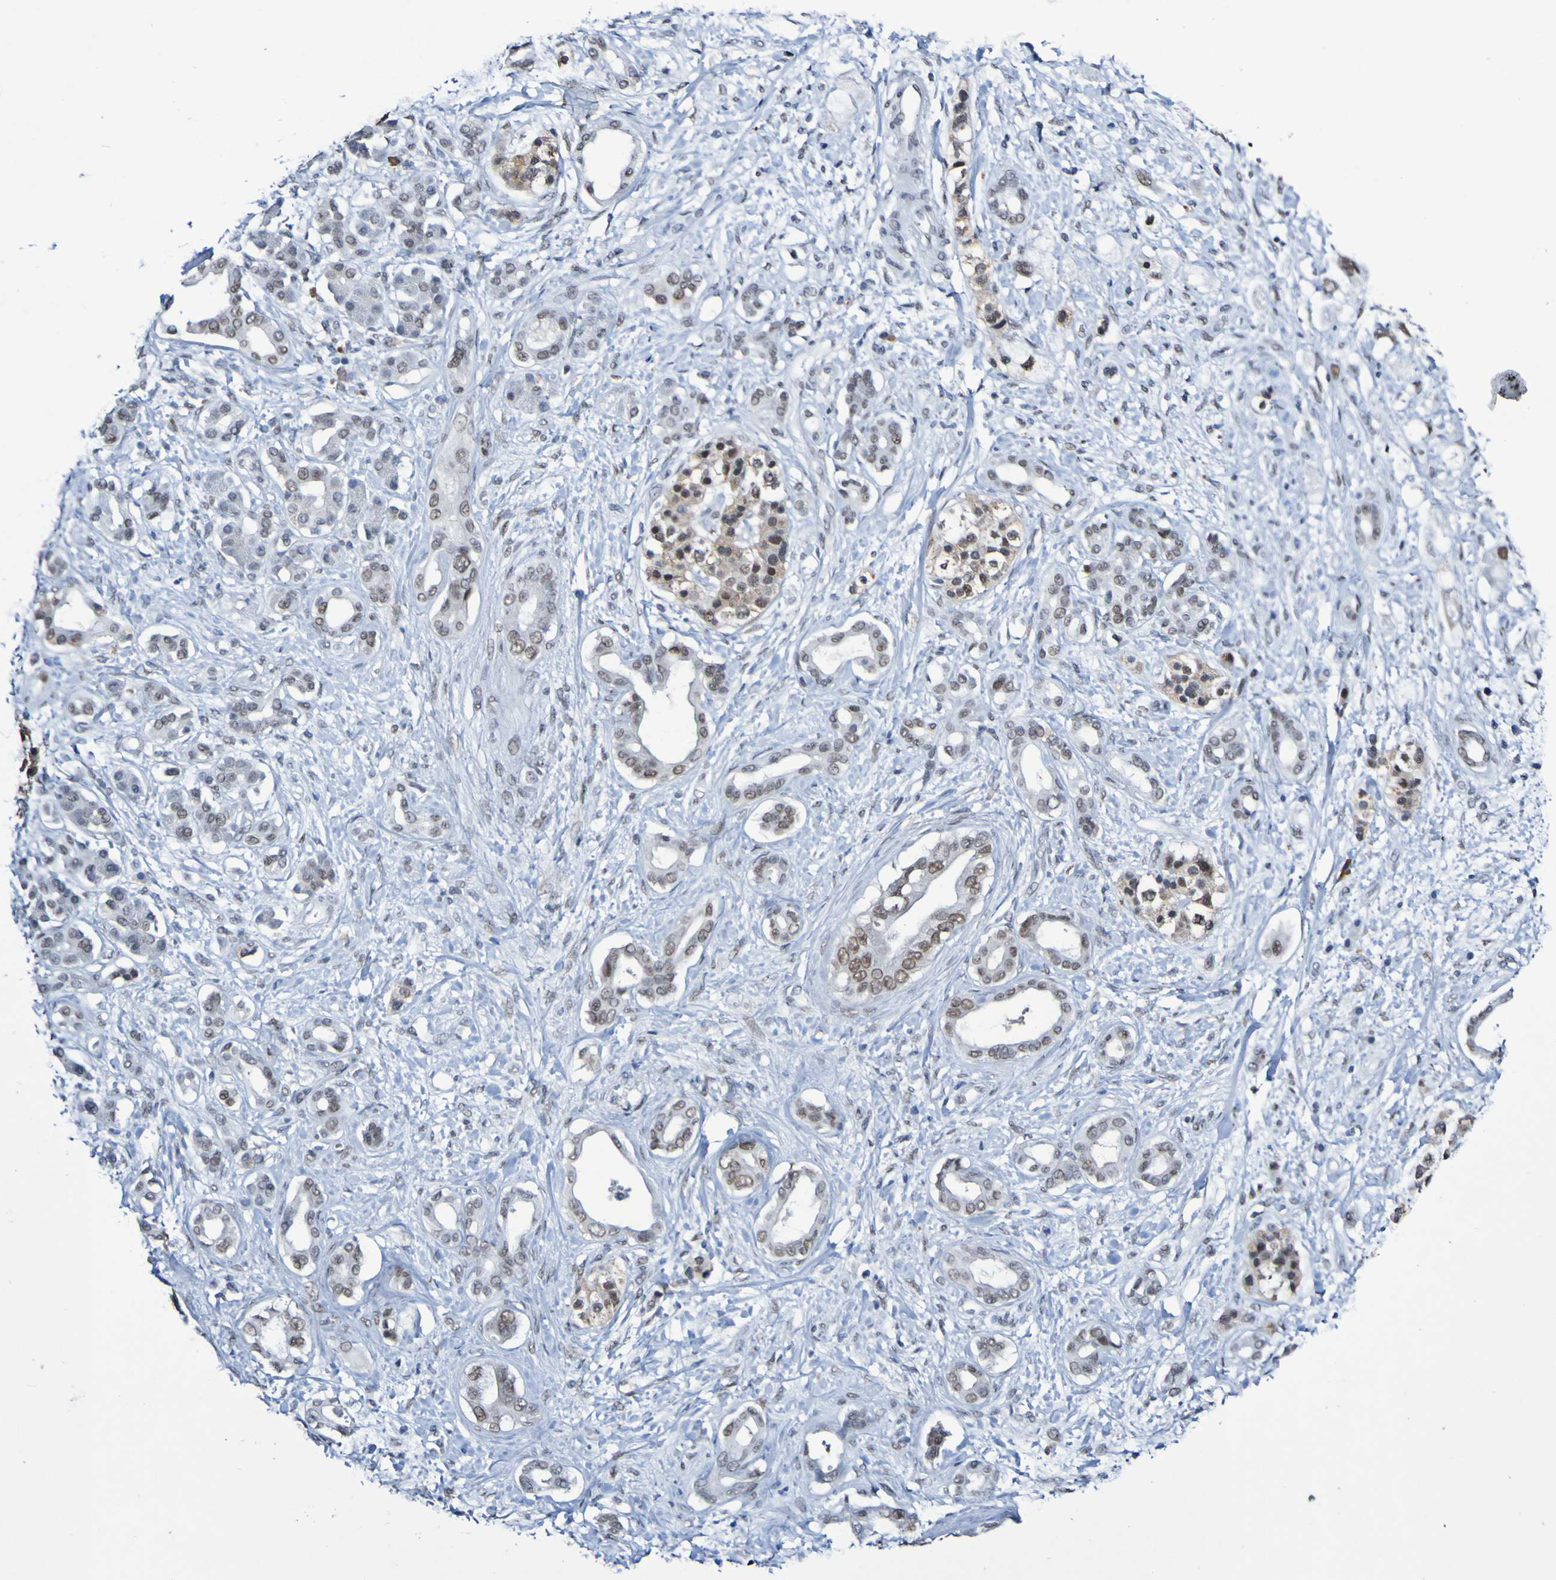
{"staining": {"intensity": "moderate", "quantity": "25%-75%", "location": "nuclear"}, "tissue": "pancreatic cancer", "cell_type": "Tumor cells", "image_type": "cancer", "snomed": [{"axis": "morphology", "description": "Adenocarcinoma, NOS"}, {"axis": "topography", "description": "Pancreas"}], "caption": "IHC image of adenocarcinoma (pancreatic) stained for a protein (brown), which displays medium levels of moderate nuclear positivity in approximately 25%-75% of tumor cells.", "gene": "PCGF1", "patient": {"sex": "female", "age": 56}}